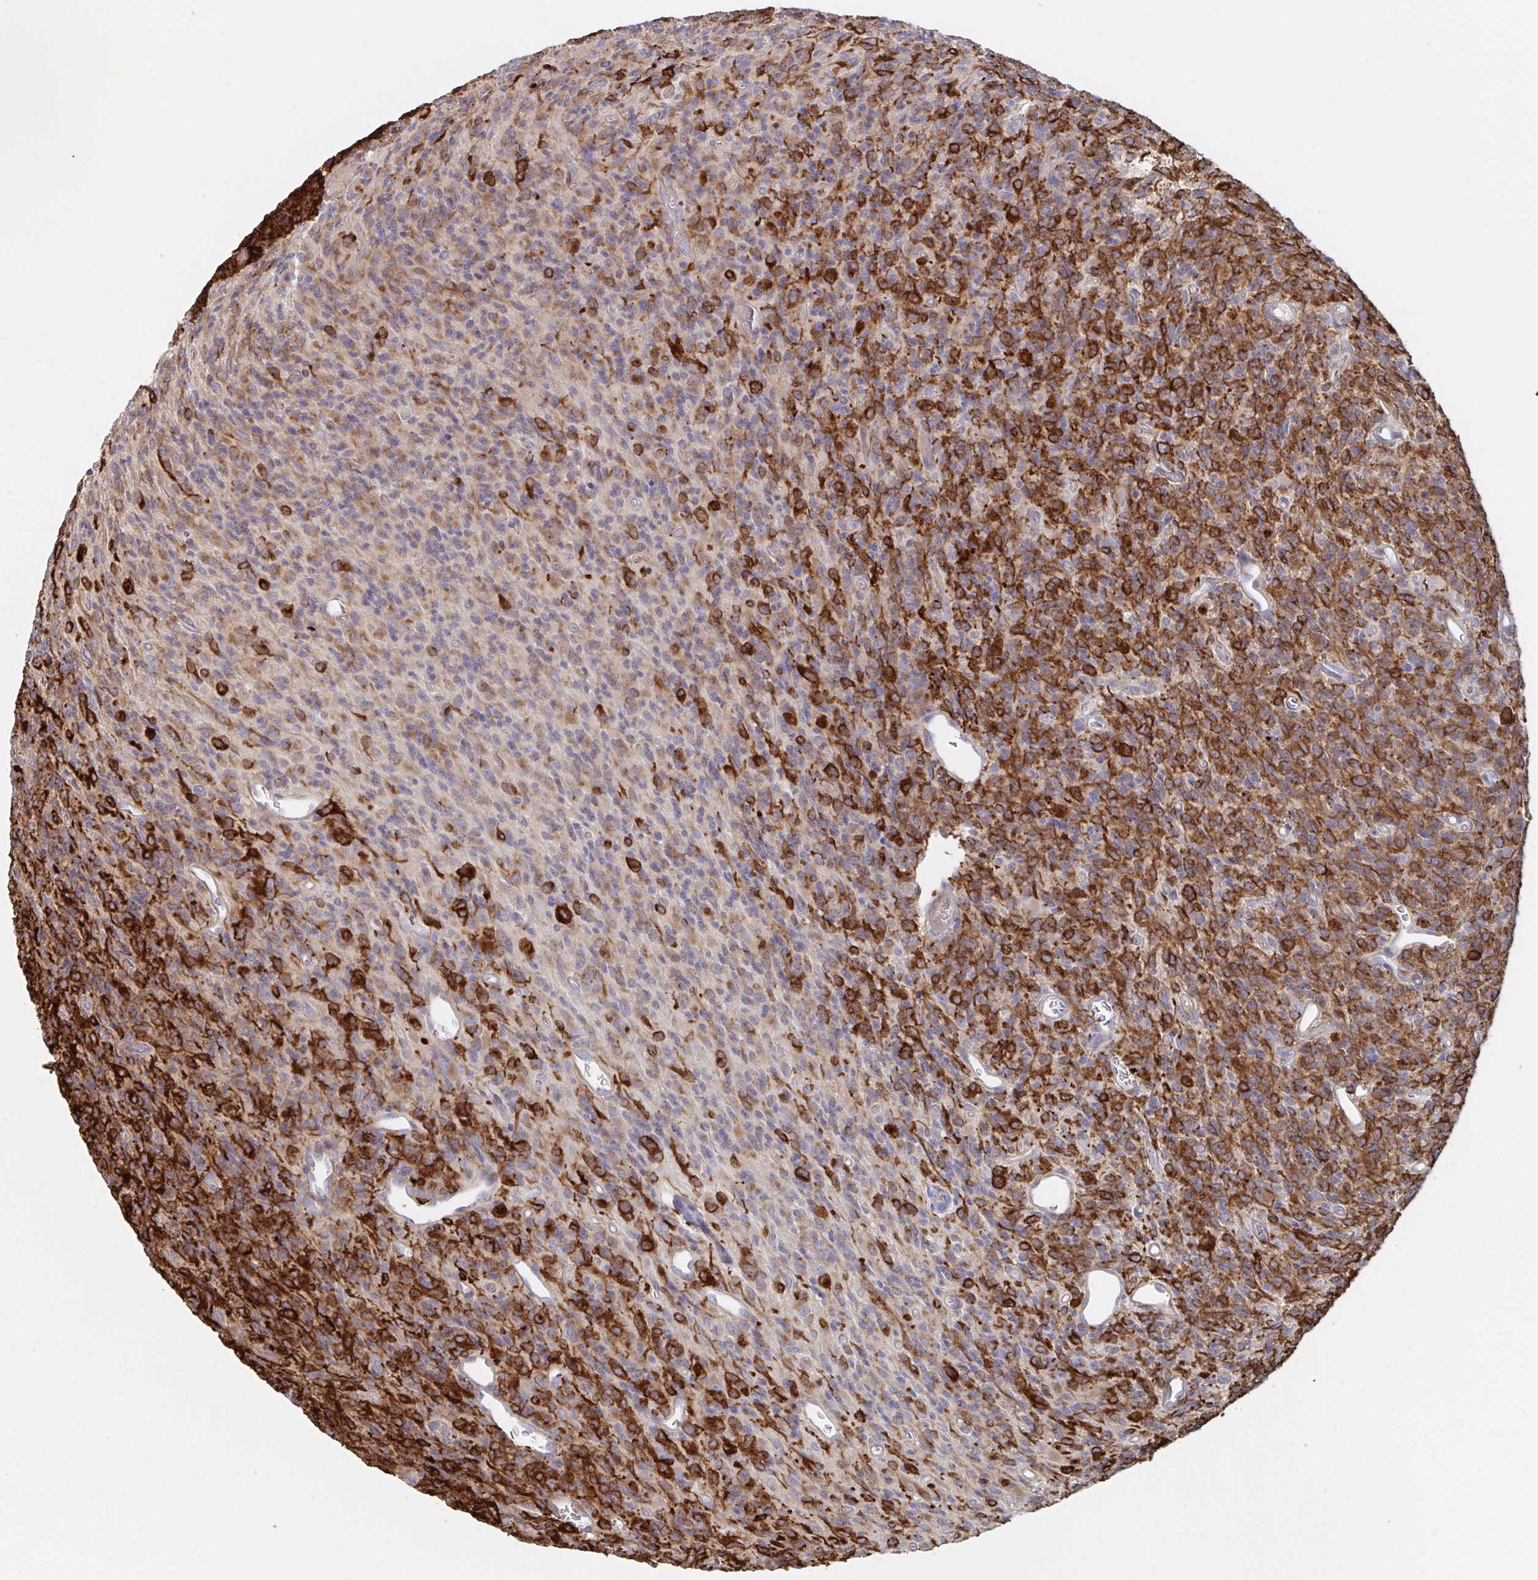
{"staining": {"intensity": "strong", "quantity": "25%-75%", "location": "cytoplasmic/membranous"}, "tissue": "glioma", "cell_type": "Tumor cells", "image_type": "cancer", "snomed": [{"axis": "morphology", "description": "Glioma, malignant, High grade"}, {"axis": "topography", "description": "Brain"}], "caption": "Protein positivity by immunohistochemistry (IHC) displays strong cytoplasmic/membranous expression in about 25%-75% of tumor cells in malignant high-grade glioma.", "gene": "FJX1", "patient": {"sex": "male", "age": 76}}